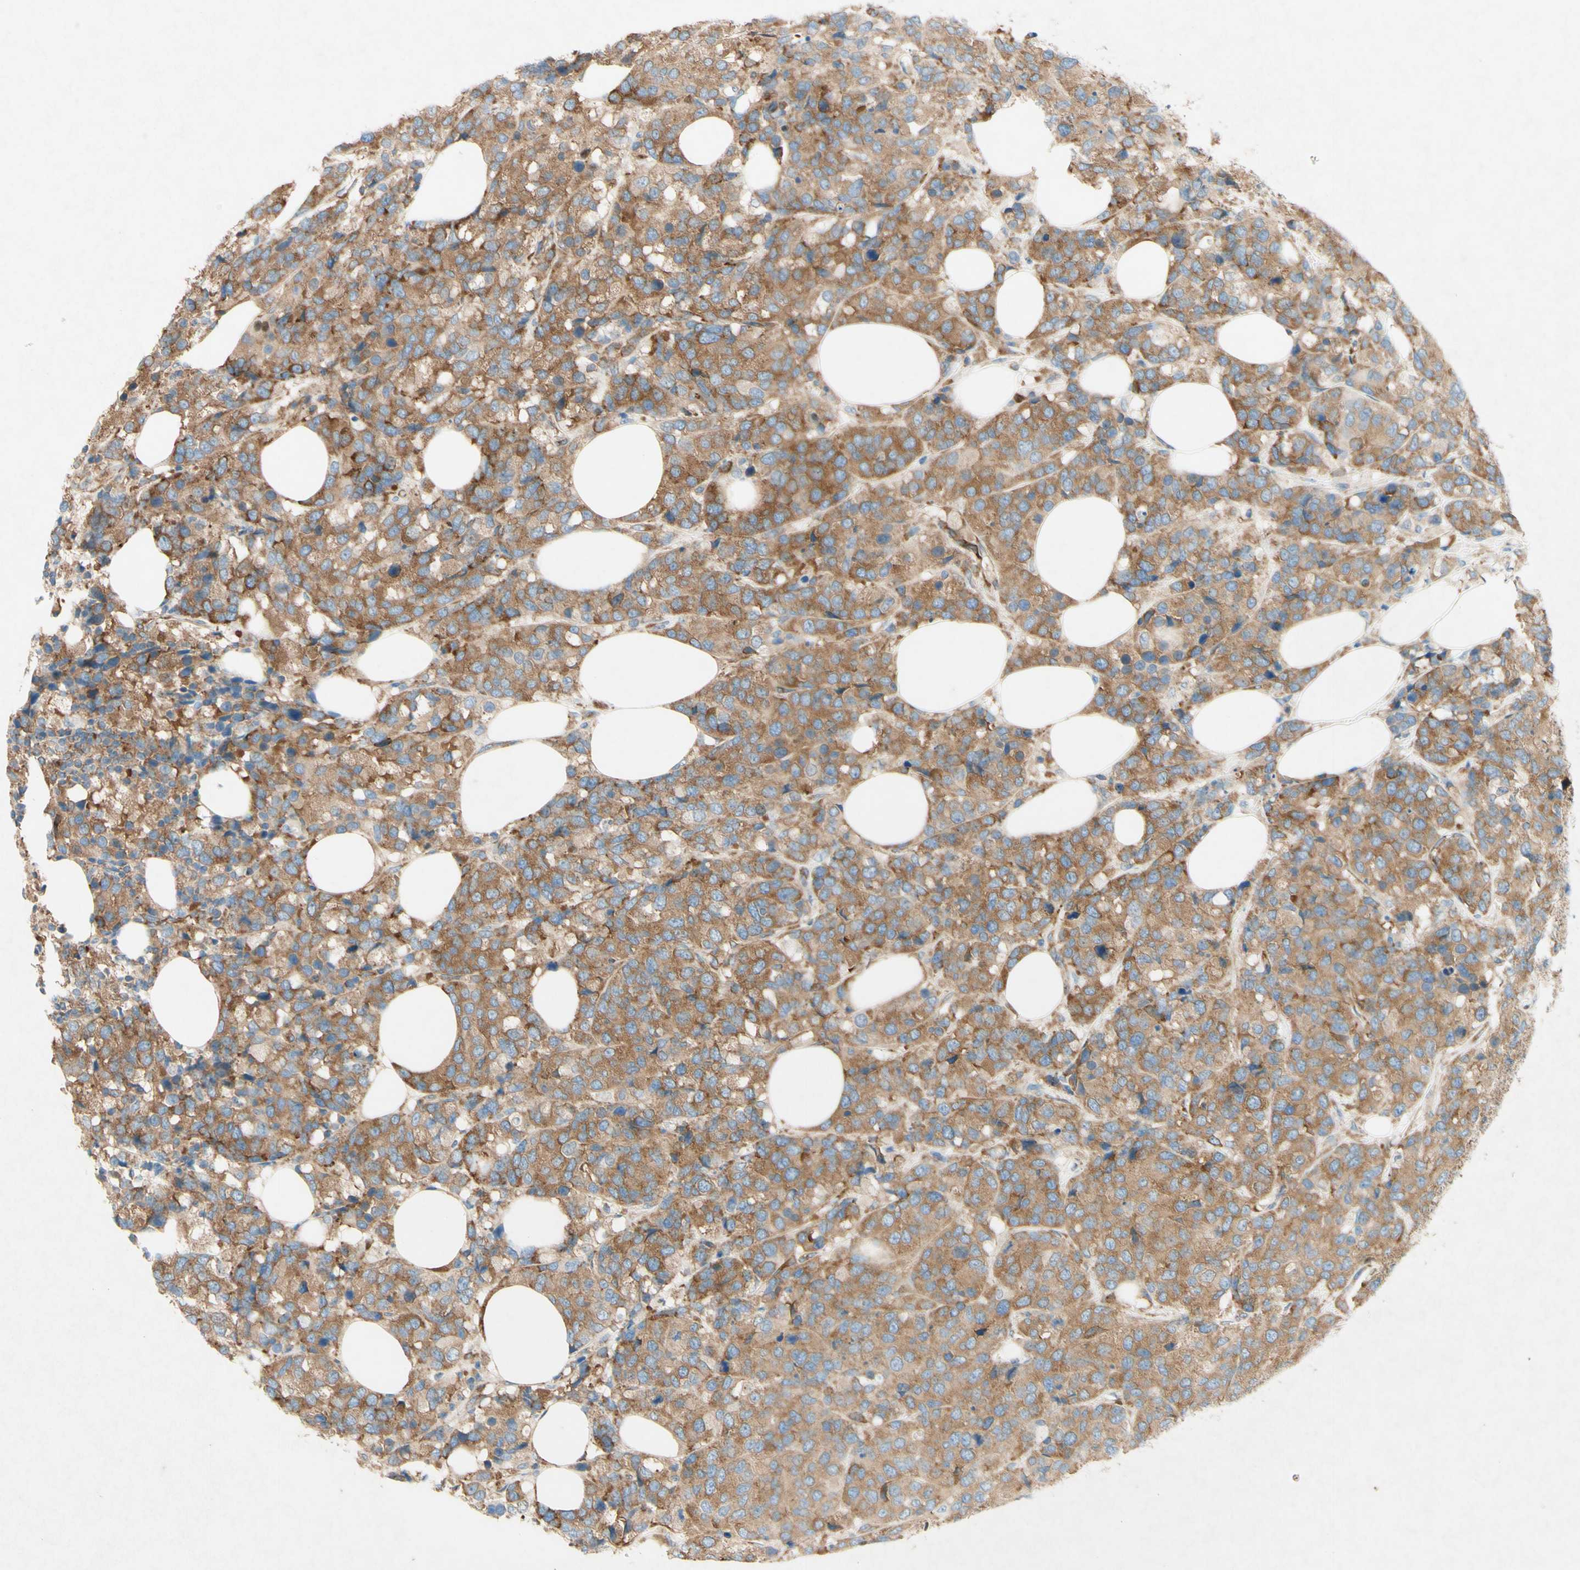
{"staining": {"intensity": "moderate", "quantity": ">75%", "location": "cytoplasmic/membranous"}, "tissue": "breast cancer", "cell_type": "Tumor cells", "image_type": "cancer", "snomed": [{"axis": "morphology", "description": "Lobular carcinoma"}, {"axis": "topography", "description": "Breast"}], "caption": "An IHC histopathology image of tumor tissue is shown. Protein staining in brown shows moderate cytoplasmic/membranous positivity in lobular carcinoma (breast) within tumor cells.", "gene": "PABPC1", "patient": {"sex": "female", "age": 59}}